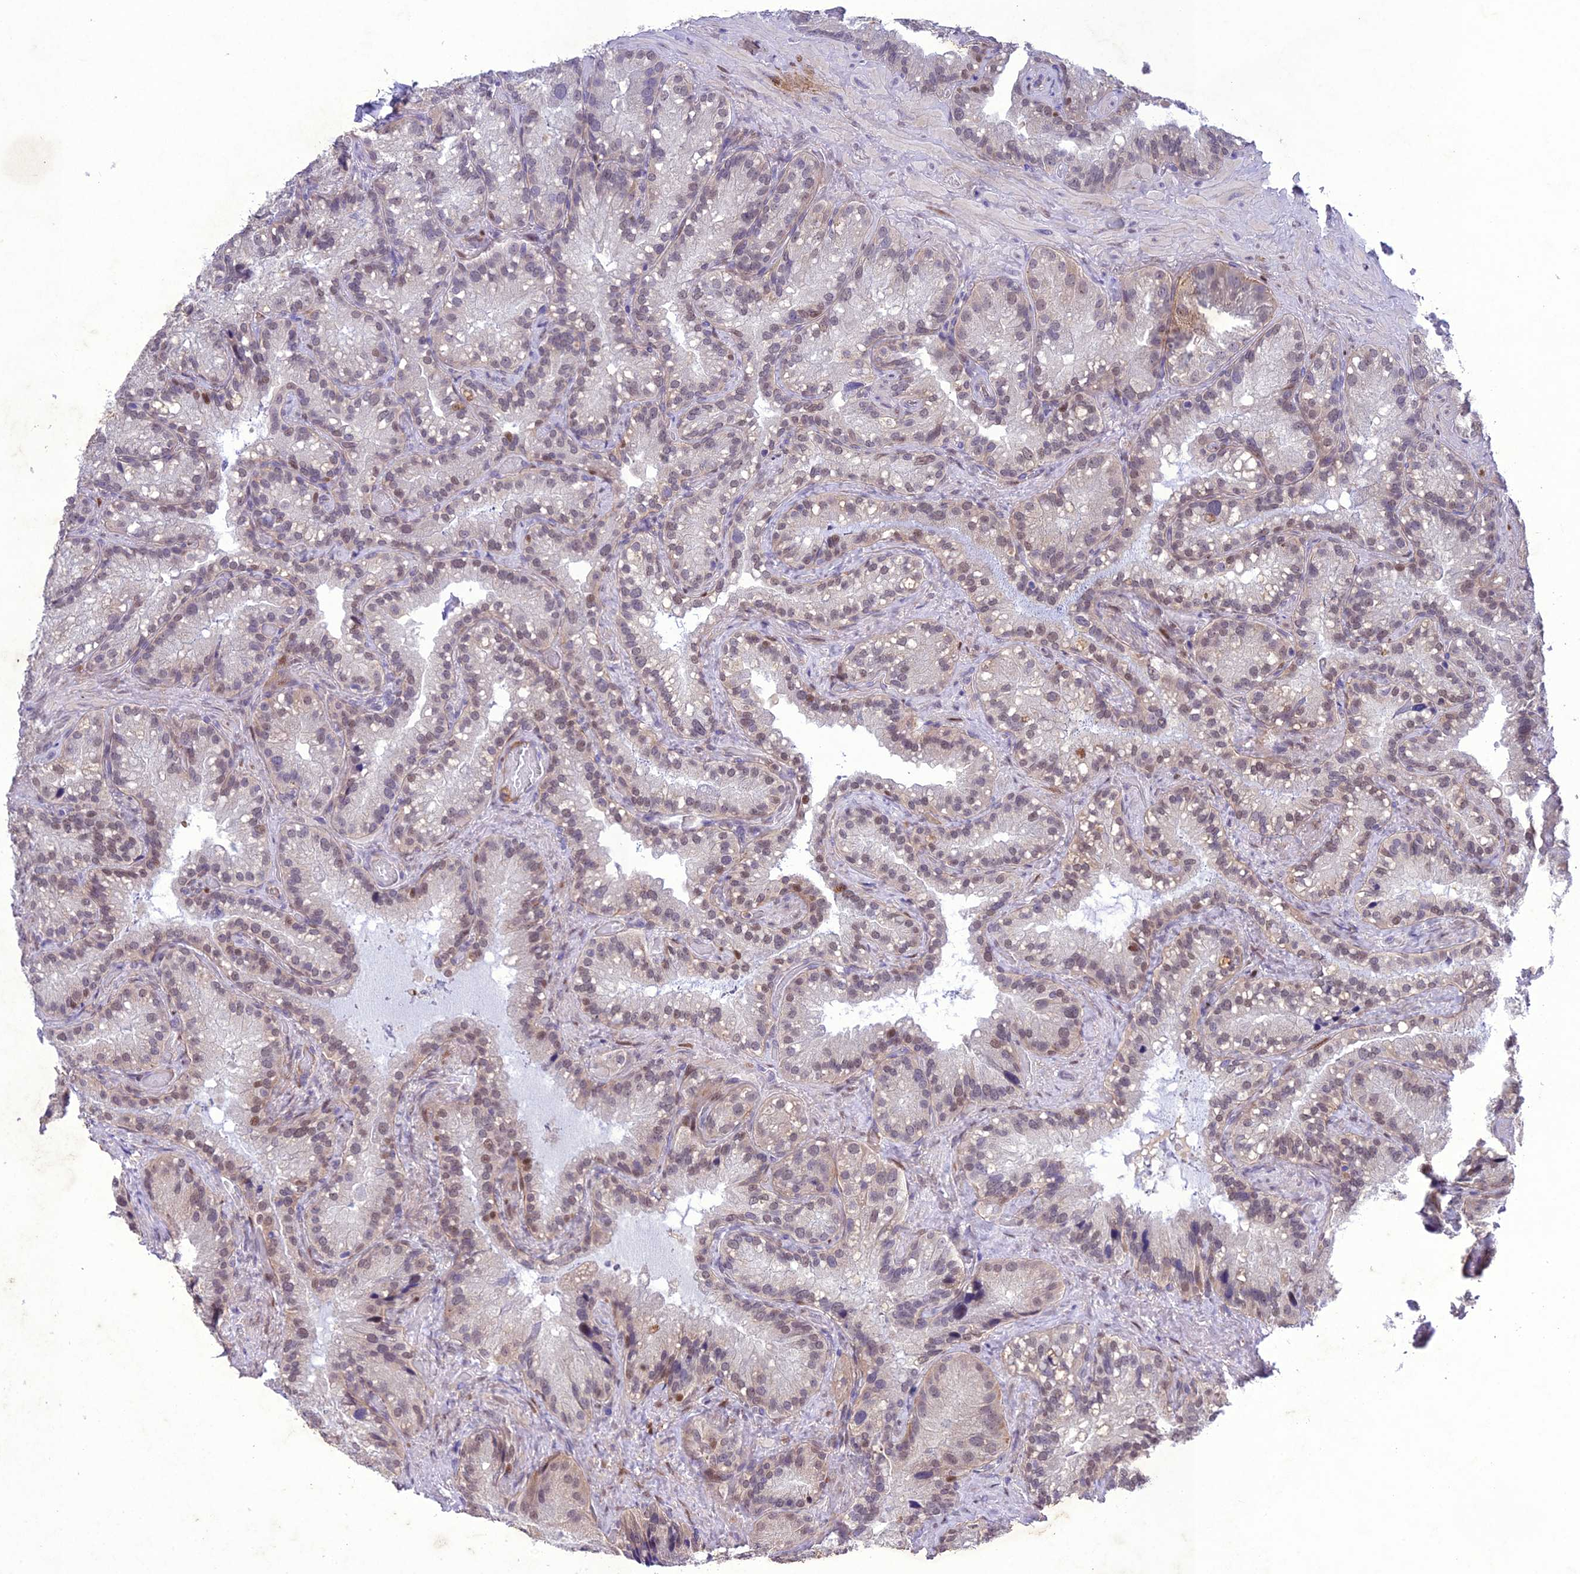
{"staining": {"intensity": "weak", "quantity": "25%-75%", "location": "nuclear"}, "tissue": "seminal vesicle", "cell_type": "Glandular cells", "image_type": "normal", "snomed": [{"axis": "morphology", "description": "Normal tissue, NOS"}, {"axis": "topography", "description": "Prostate"}, {"axis": "topography", "description": "Seminal veicle"}], "caption": "DAB immunohistochemical staining of unremarkable human seminal vesicle demonstrates weak nuclear protein expression in about 25%-75% of glandular cells.", "gene": "ANKRD52", "patient": {"sex": "male", "age": 68}}